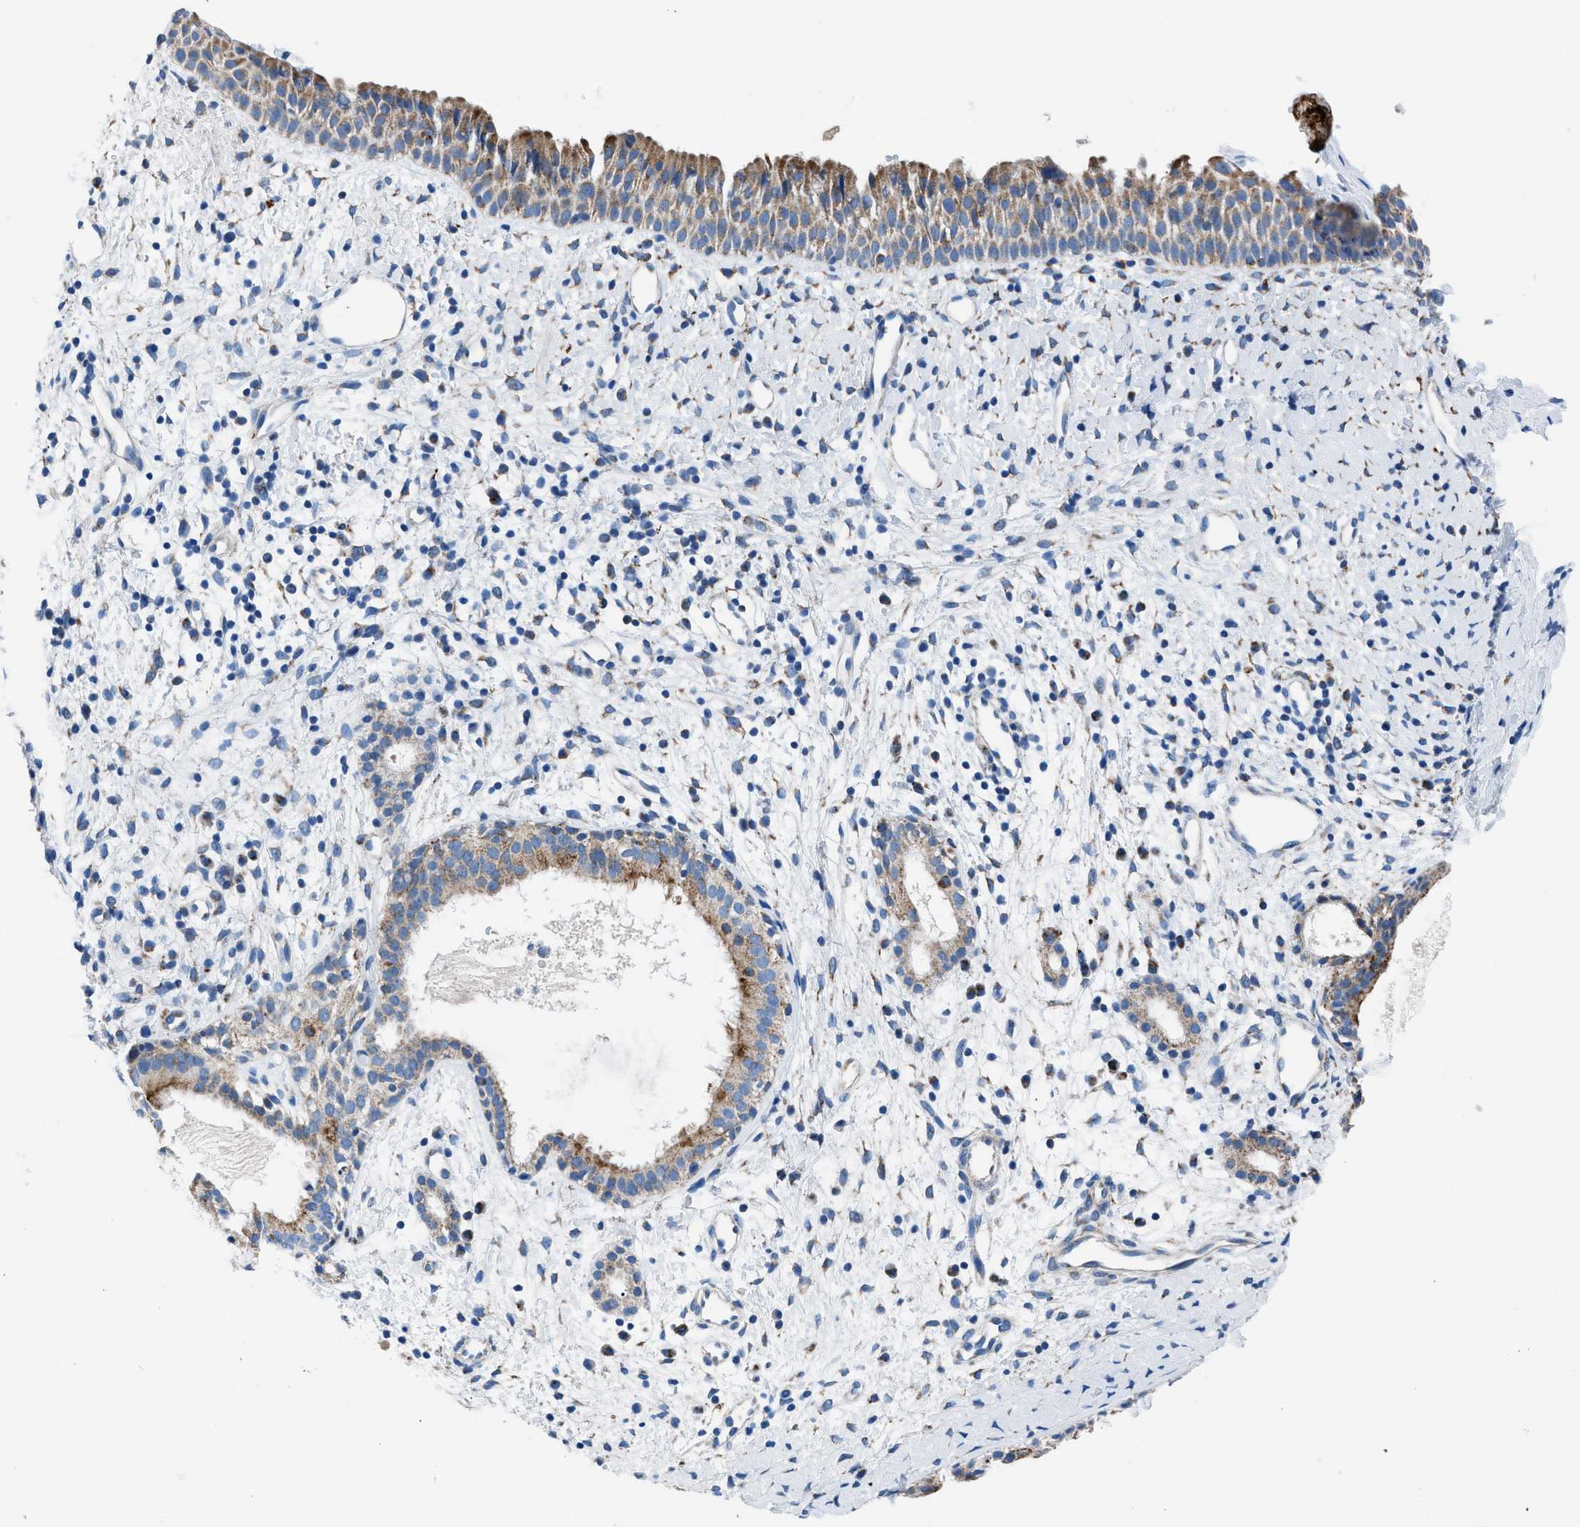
{"staining": {"intensity": "strong", "quantity": ">75%", "location": "cytoplasmic/membranous"}, "tissue": "nasopharynx", "cell_type": "Respiratory epithelial cells", "image_type": "normal", "snomed": [{"axis": "morphology", "description": "Normal tissue, NOS"}, {"axis": "topography", "description": "Nasopharynx"}], "caption": "Nasopharynx stained with DAB immunohistochemistry shows high levels of strong cytoplasmic/membranous positivity in approximately >75% of respiratory epithelial cells.", "gene": "ZDHHC3", "patient": {"sex": "male", "age": 22}}